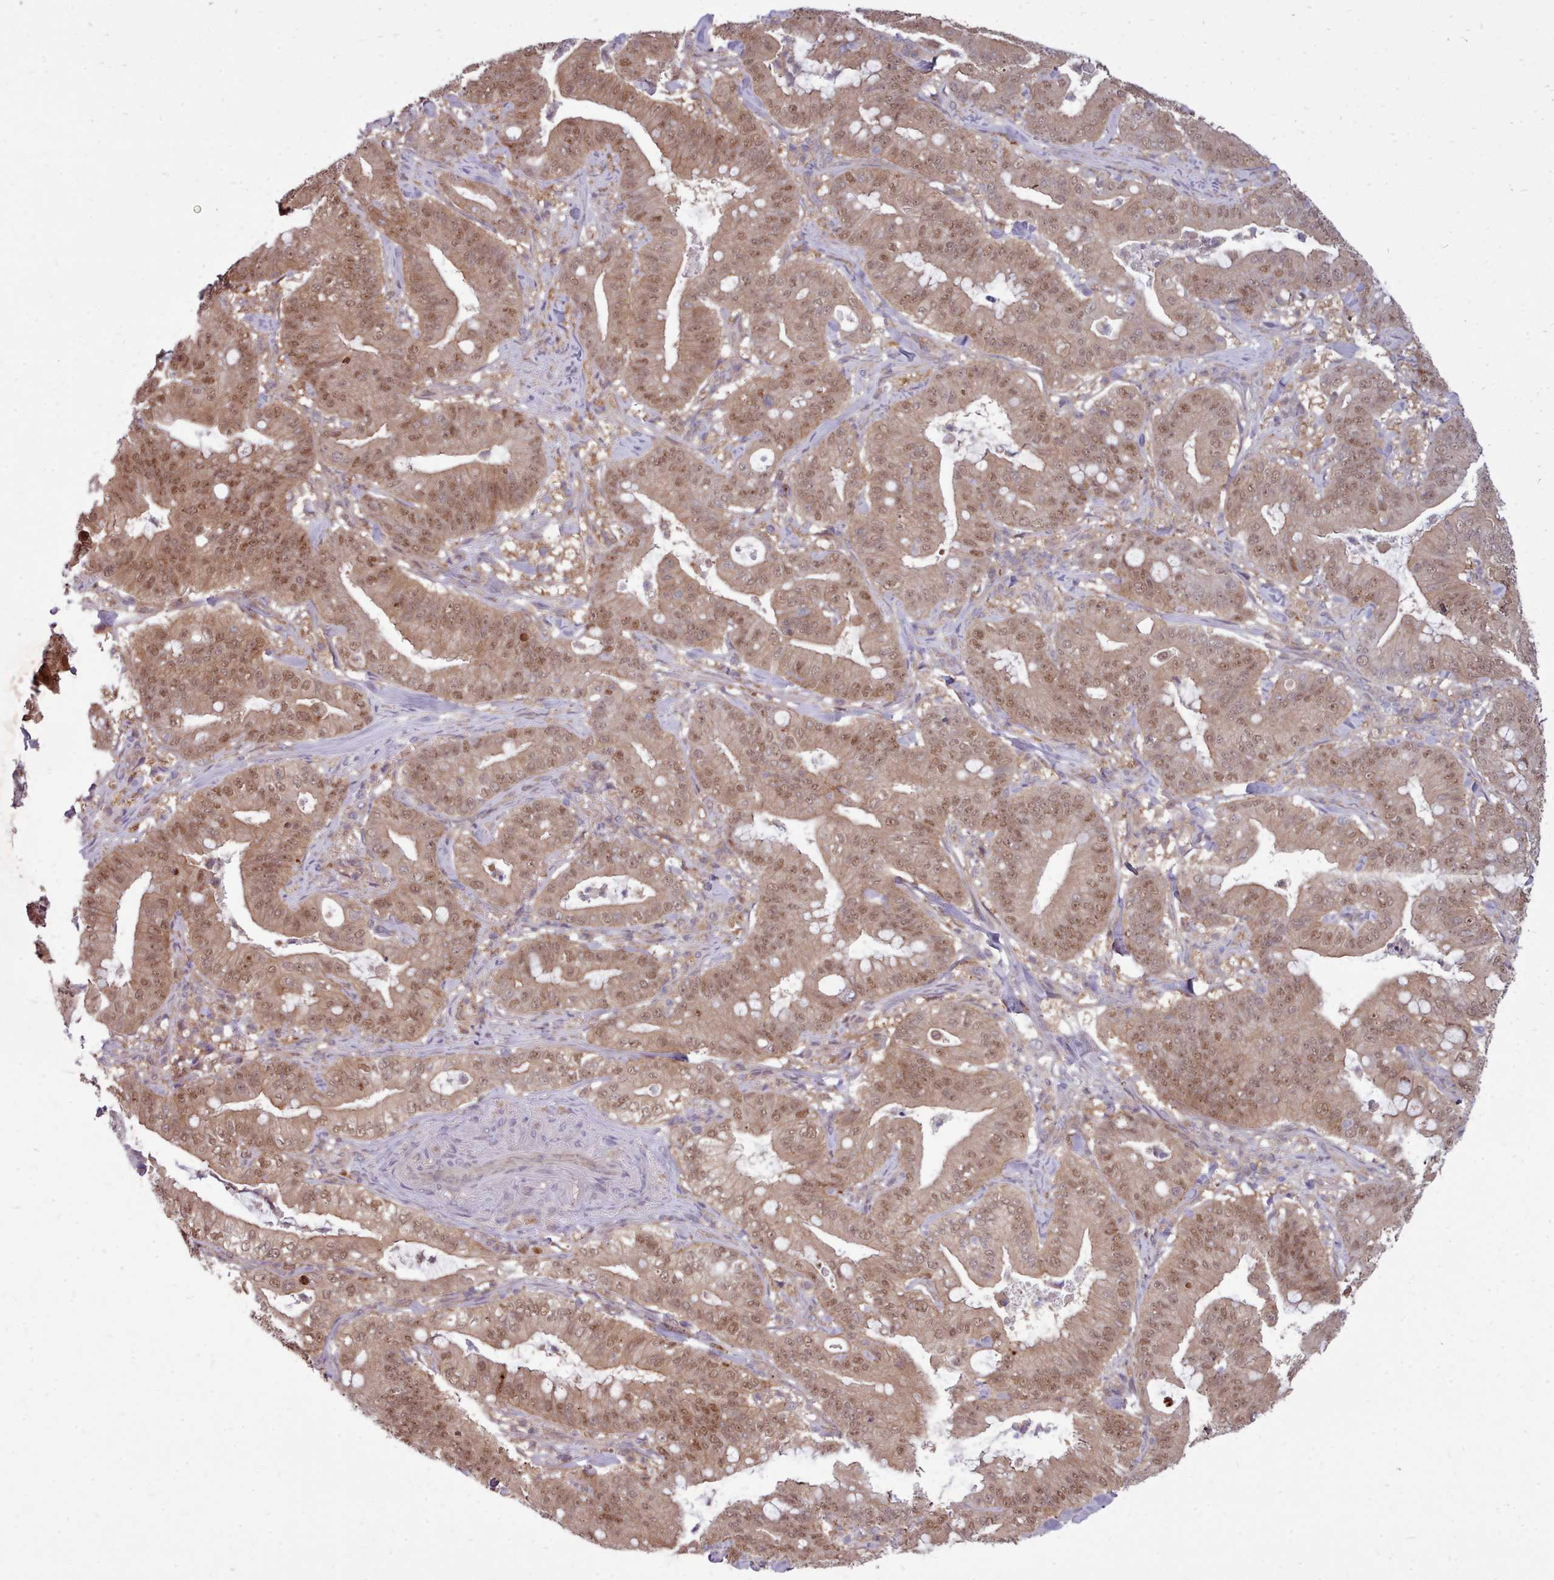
{"staining": {"intensity": "moderate", "quantity": "25%-75%", "location": "cytoplasmic/membranous,nuclear"}, "tissue": "pancreatic cancer", "cell_type": "Tumor cells", "image_type": "cancer", "snomed": [{"axis": "morphology", "description": "Adenocarcinoma, NOS"}, {"axis": "topography", "description": "Pancreas"}], "caption": "This histopathology image exhibits IHC staining of human adenocarcinoma (pancreatic), with medium moderate cytoplasmic/membranous and nuclear positivity in about 25%-75% of tumor cells.", "gene": "AHCY", "patient": {"sex": "male", "age": 71}}